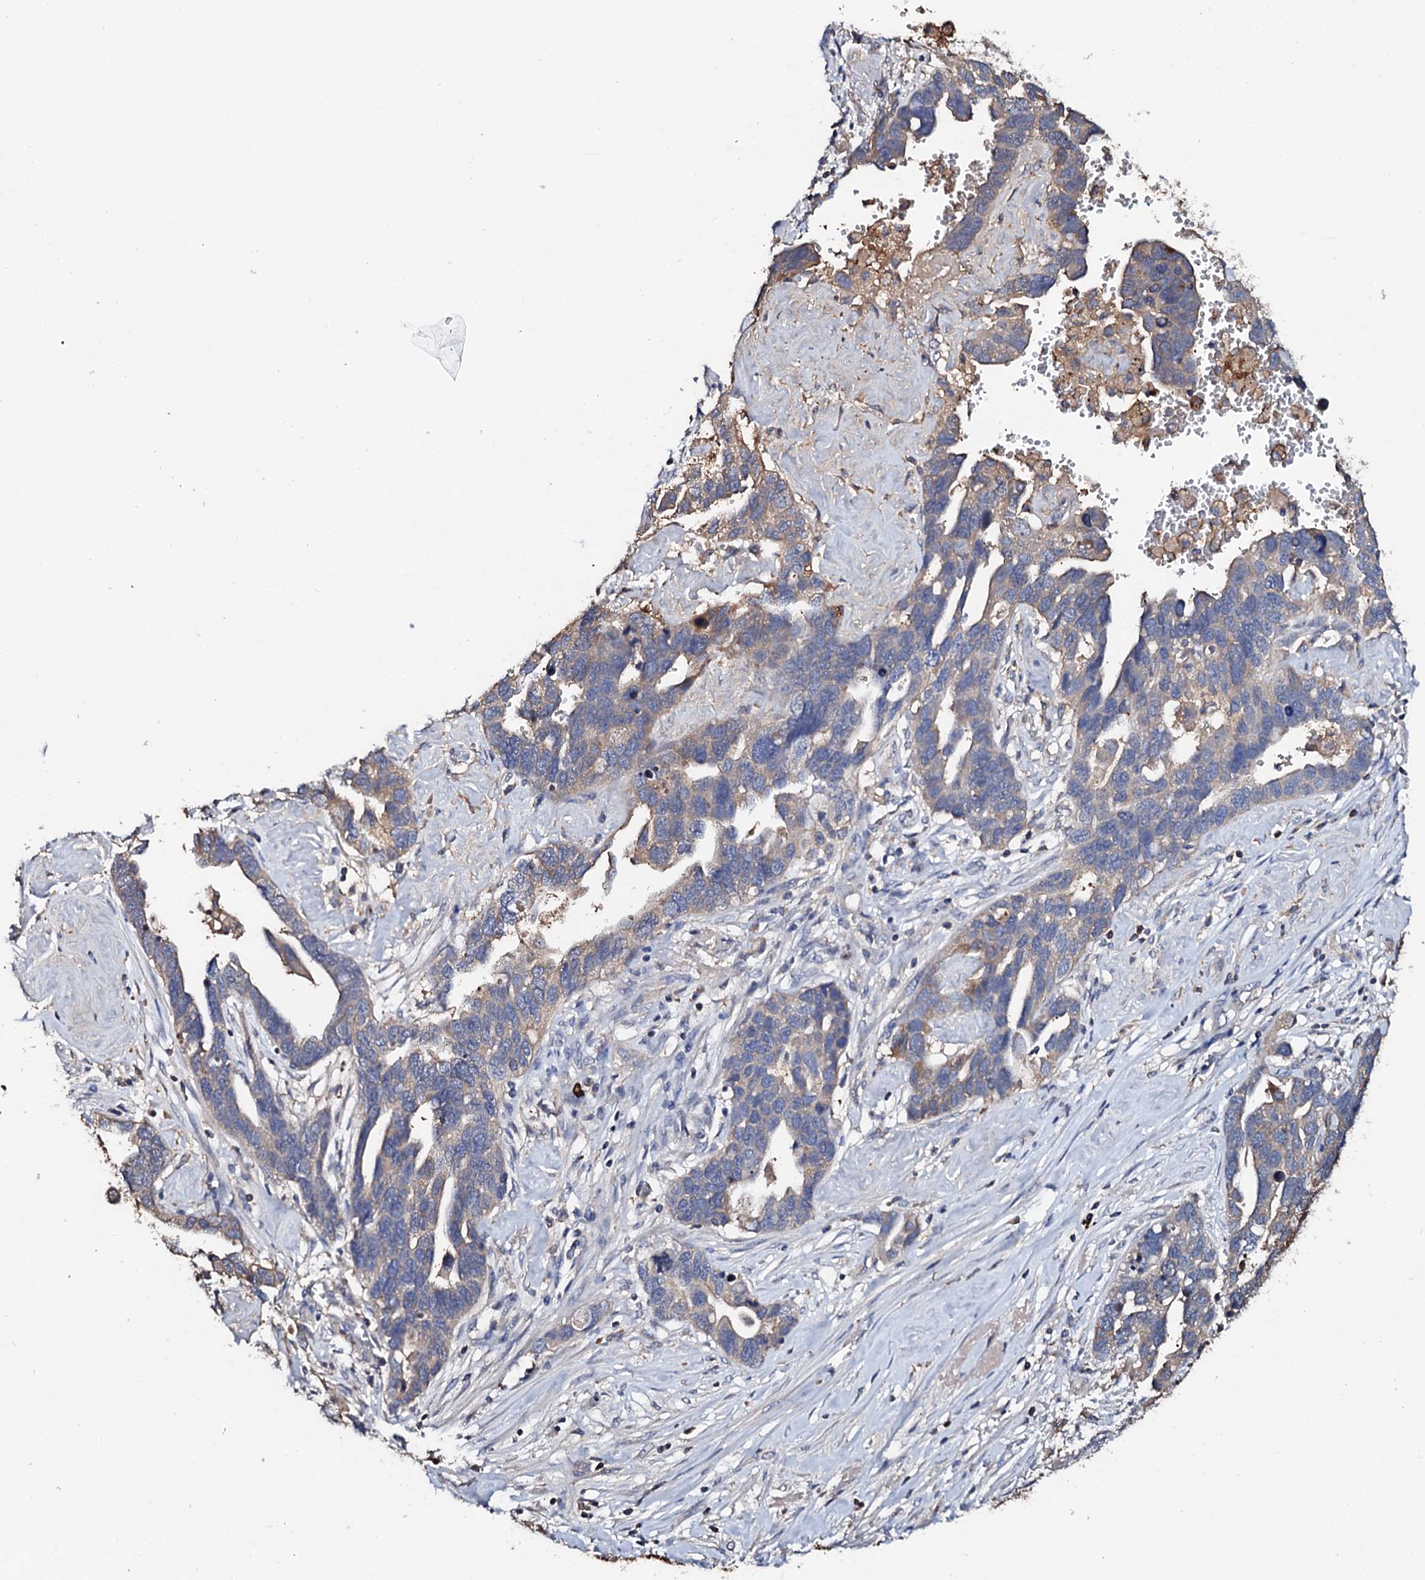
{"staining": {"intensity": "weak", "quantity": "25%-75%", "location": "cytoplasmic/membranous"}, "tissue": "ovarian cancer", "cell_type": "Tumor cells", "image_type": "cancer", "snomed": [{"axis": "morphology", "description": "Cystadenocarcinoma, serous, NOS"}, {"axis": "topography", "description": "Ovary"}], "caption": "A brown stain highlights weak cytoplasmic/membranous positivity of a protein in human ovarian serous cystadenocarcinoma tumor cells.", "gene": "TCAF2", "patient": {"sex": "female", "age": 54}}